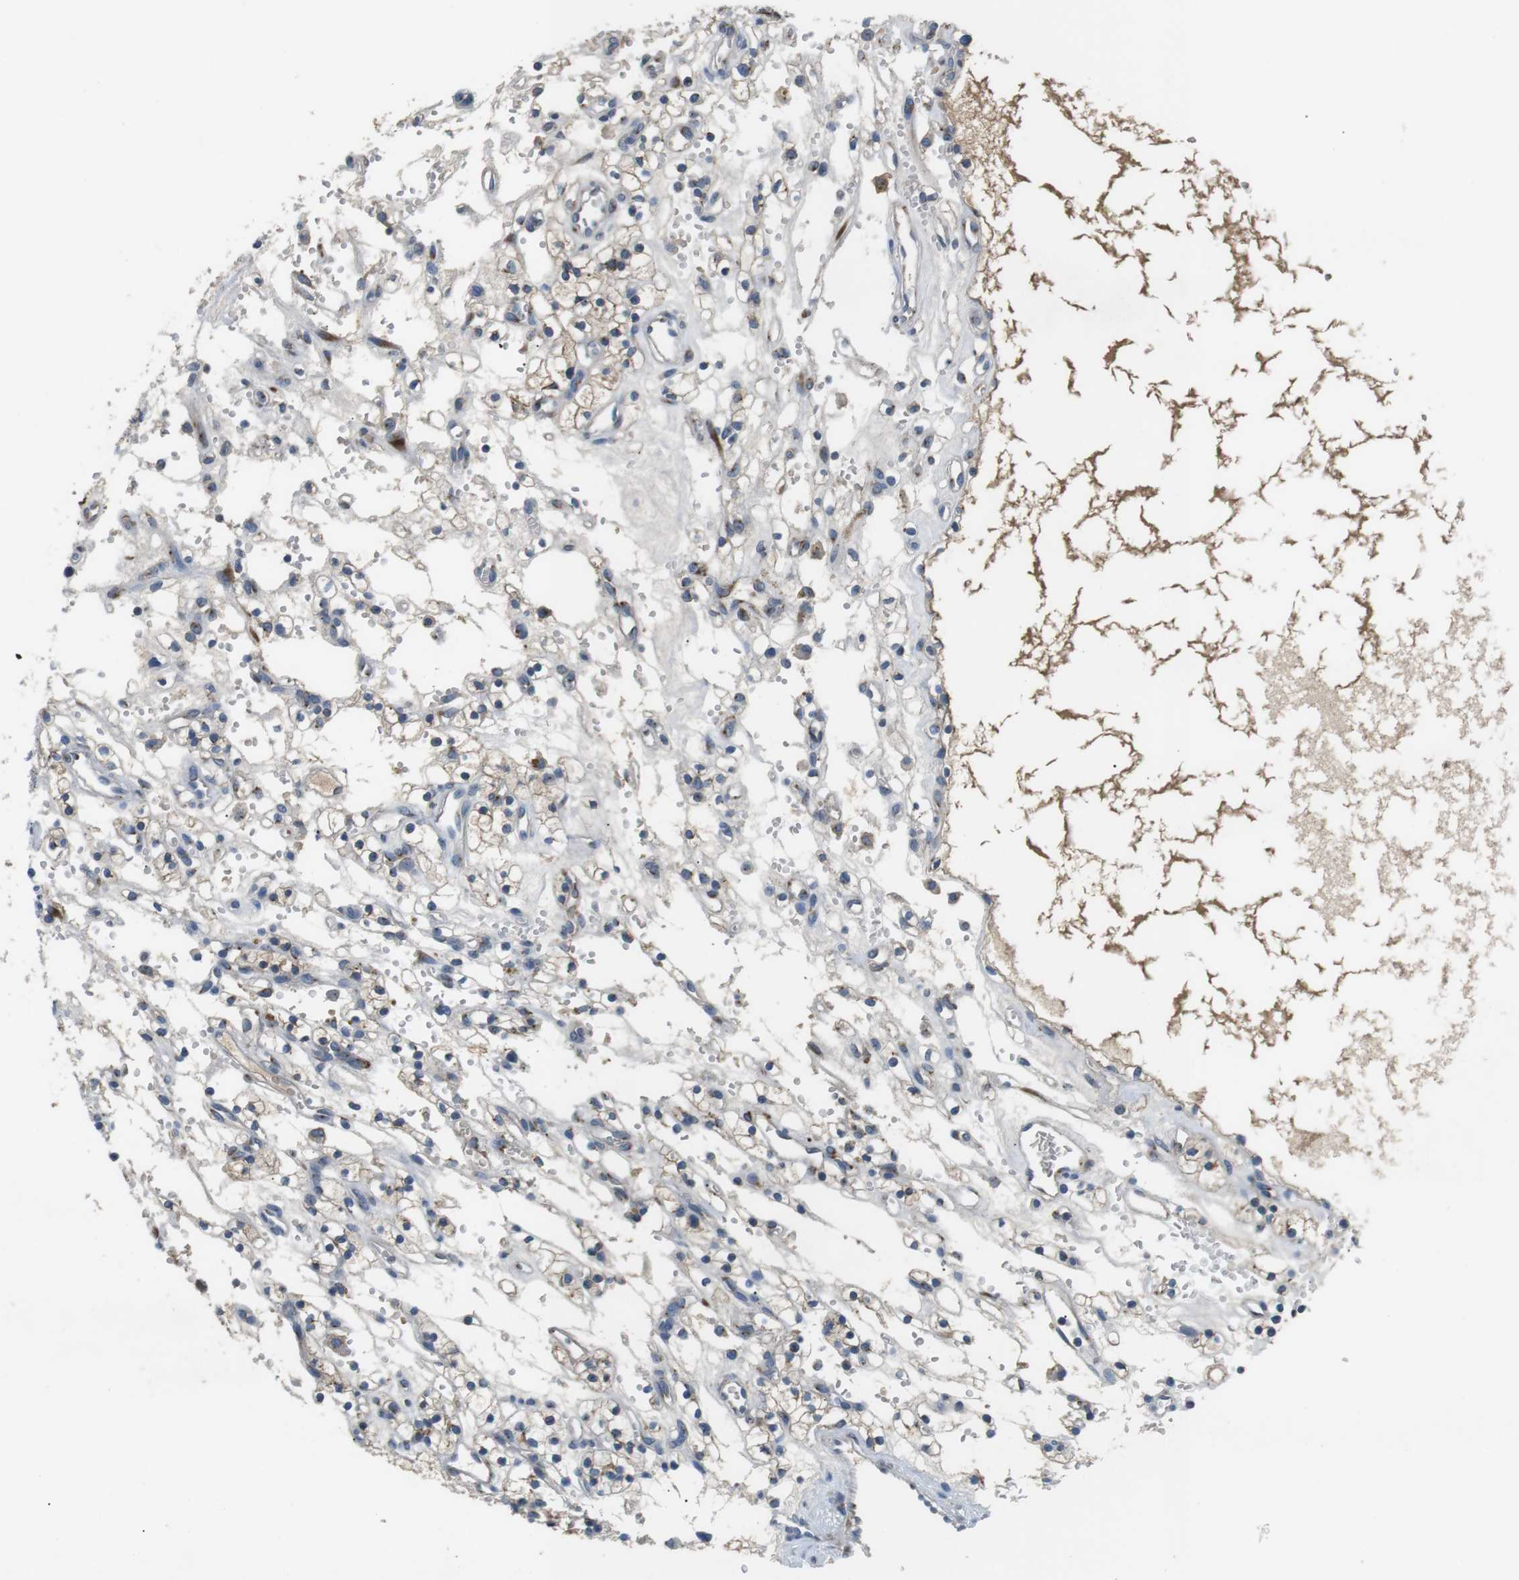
{"staining": {"intensity": "moderate", "quantity": "25%-75%", "location": "cytoplasmic/membranous"}, "tissue": "renal cancer", "cell_type": "Tumor cells", "image_type": "cancer", "snomed": [{"axis": "morphology", "description": "Adenocarcinoma, NOS"}, {"axis": "topography", "description": "Kidney"}], "caption": "Tumor cells demonstrate moderate cytoplasmic/membranous positivity in approximately 25%-75% of cells in adenocarcinoma (renal).", "gene": "UNC5CL", "patient": {"sex": "female", "age": 57}}